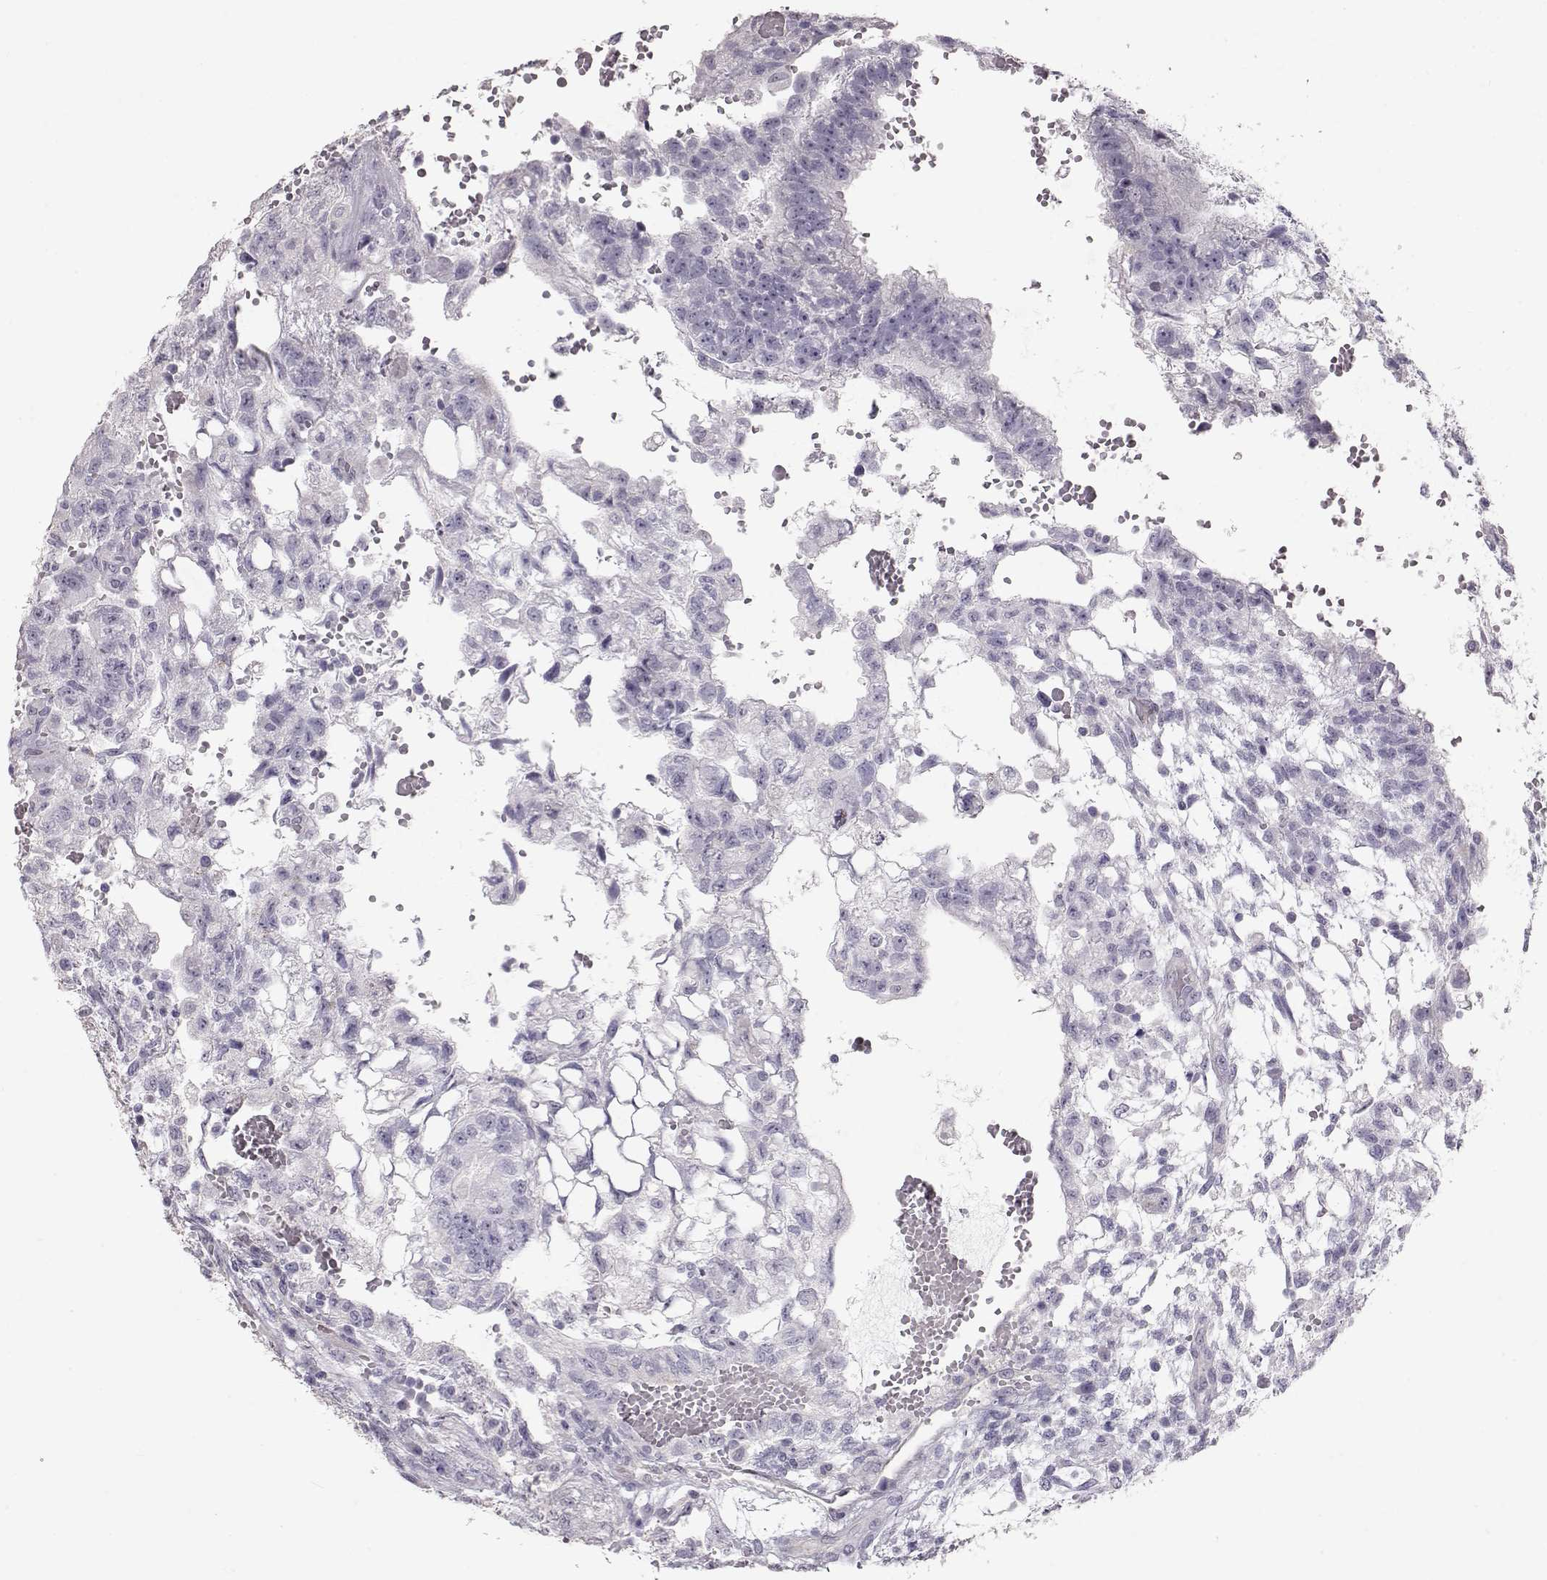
{"staining": {"intensity": "negative", "quantity": "none", "location": "none"}, "tissue": "testis cancer", "cell_type": "Tumor cells", "image_type": "cancer", "snomed": [{"axis": "morphology", "description": "Carcinoma, Embryonal, NOS"}, {"axis": "topography", "description": "Testis"}], "caption": "An immunohistochemistry (IHC) micrograph of testis embryonal carcinoma is shown. There is no staining in tumor cells of testis embryonal carcinoma.", "gene": "SLC18A1", "patient": {"sex": "male", "age": 32}}